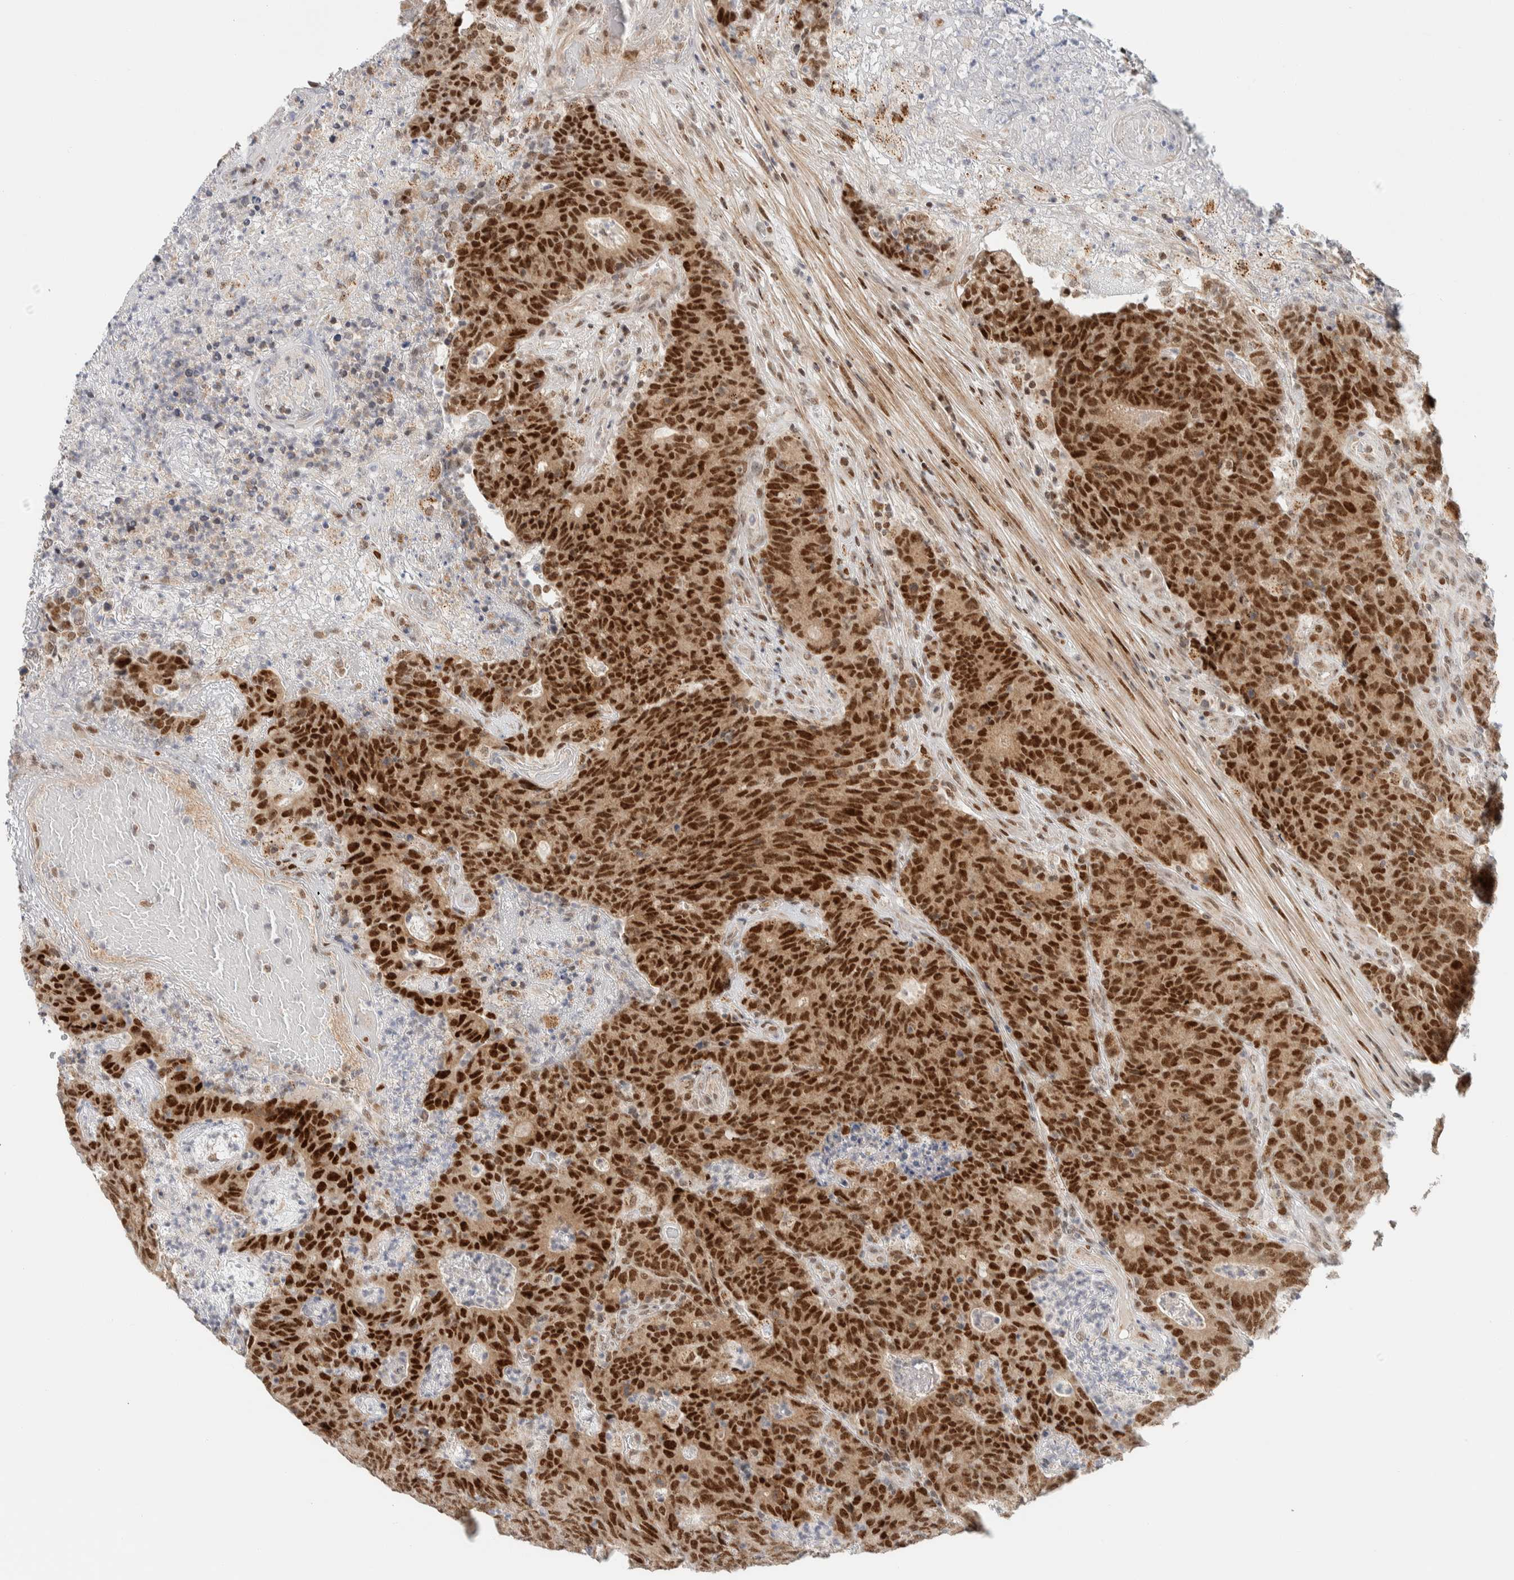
{"staining": {"intensity": "strong", "quantity": ">75%", "location": "nuclear"}, "tissue": "colorectal cancer", "cell_type": "Tumor cells", "image_type": "cancer", "snomed": [{"axis": "morphology", "description": "Normal tissue, NOS"}, {"axis": "morphology", "description": "Adenocarcinoma, NOS"}, {"axis": "topography", "description": "Colon"}], "caption": "DAB immunohistochemical staining of human colorectal cancer (adenocarcinoma) exhibits strong nuclear protein staining in approximately >75% of tumor cells.", "gene": "TSPAN32", "patient": {"sex": "female", "age": 75}}